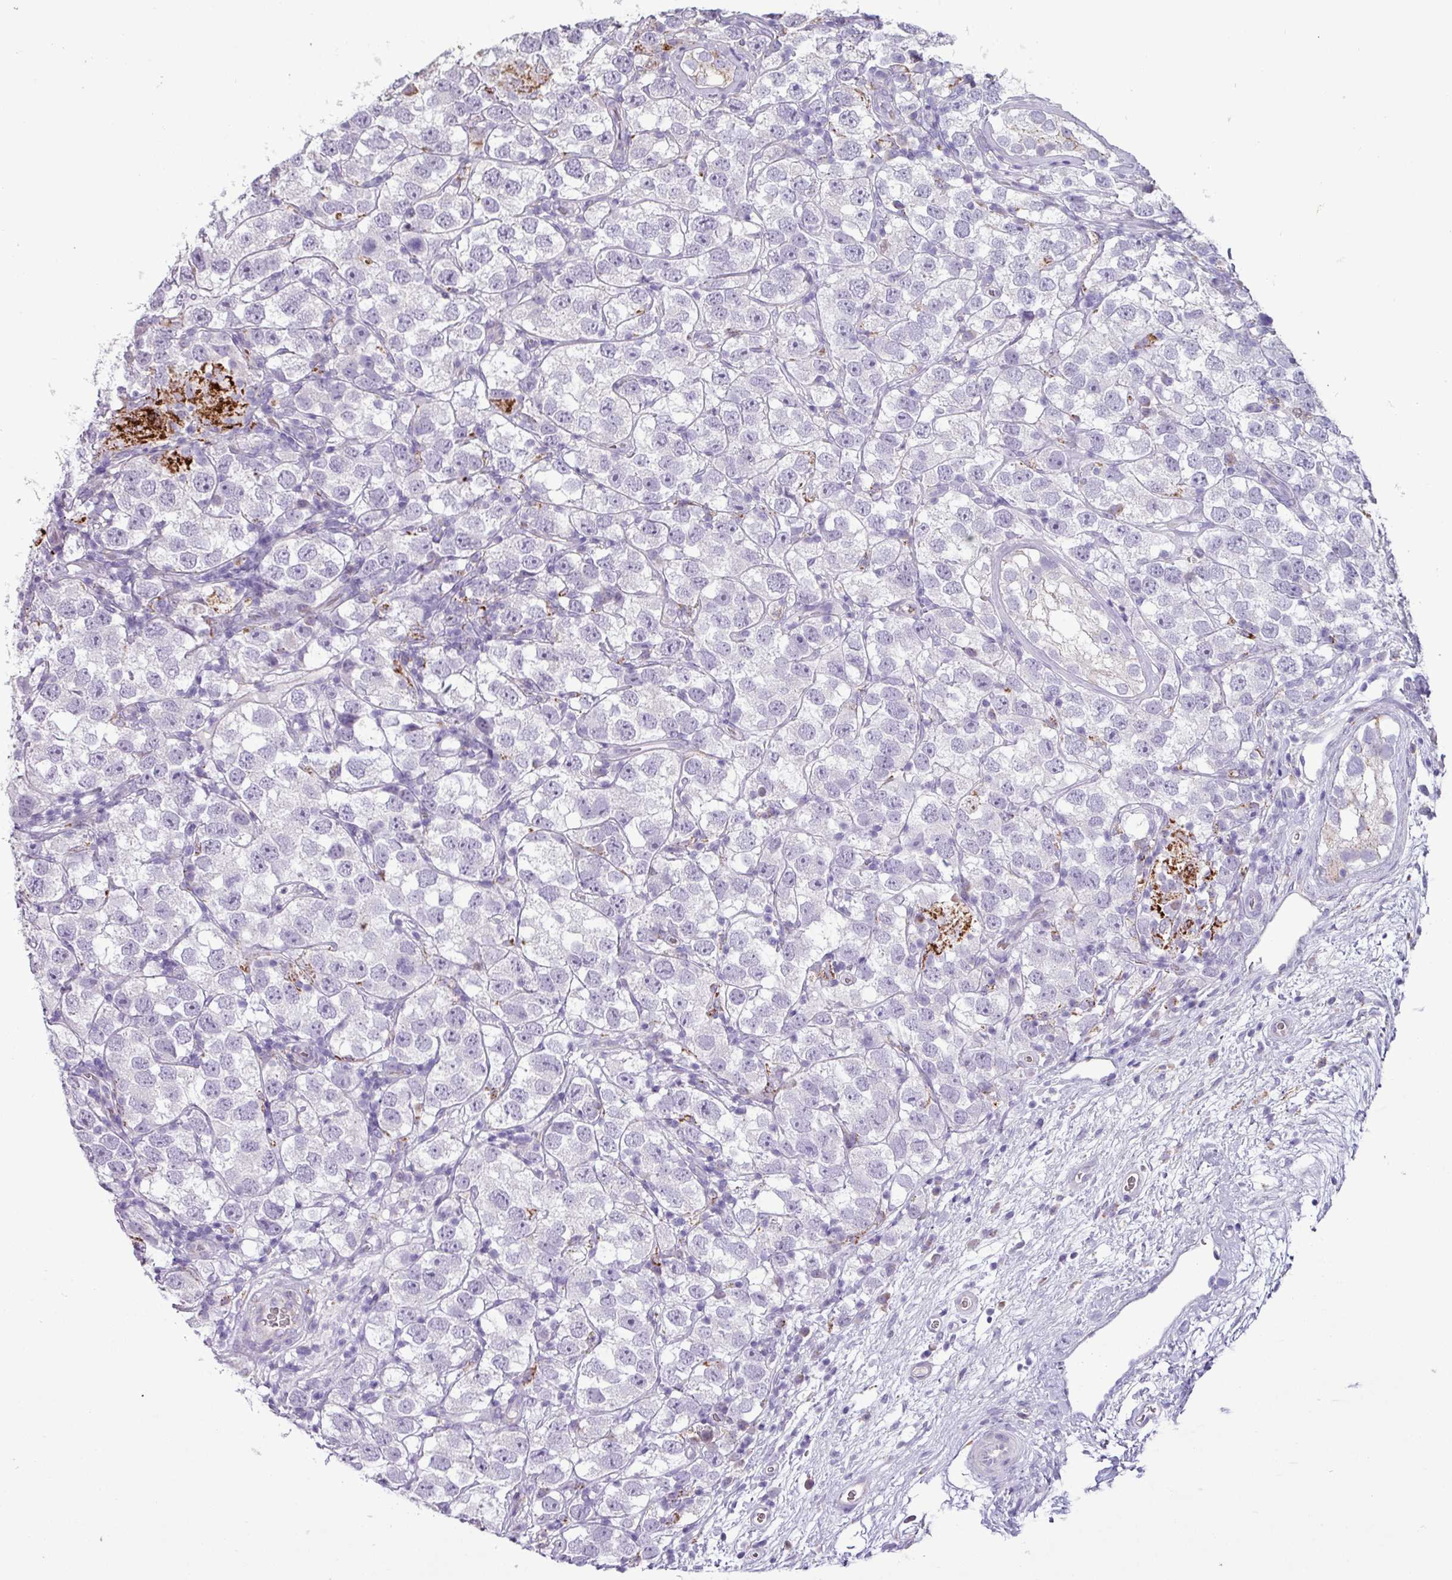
{"staining": {"intensity": "negative", "quantity": "none", "location": "none"}, "tissue": "testis cancer", "cell_type": "Tumor cells", "image_type": "cancer", "snomed": [{"axis": "morphology", "description": "Seminoma, NOS"}, {"axis": "topography", "description": "Testis"}], "caption": "Immunohistochemical staining of seminoma (testis) exhibits no significant expression in tumor cells.", "gene": "ZNF667", "patient": {"sex": "male", "age": 26}}